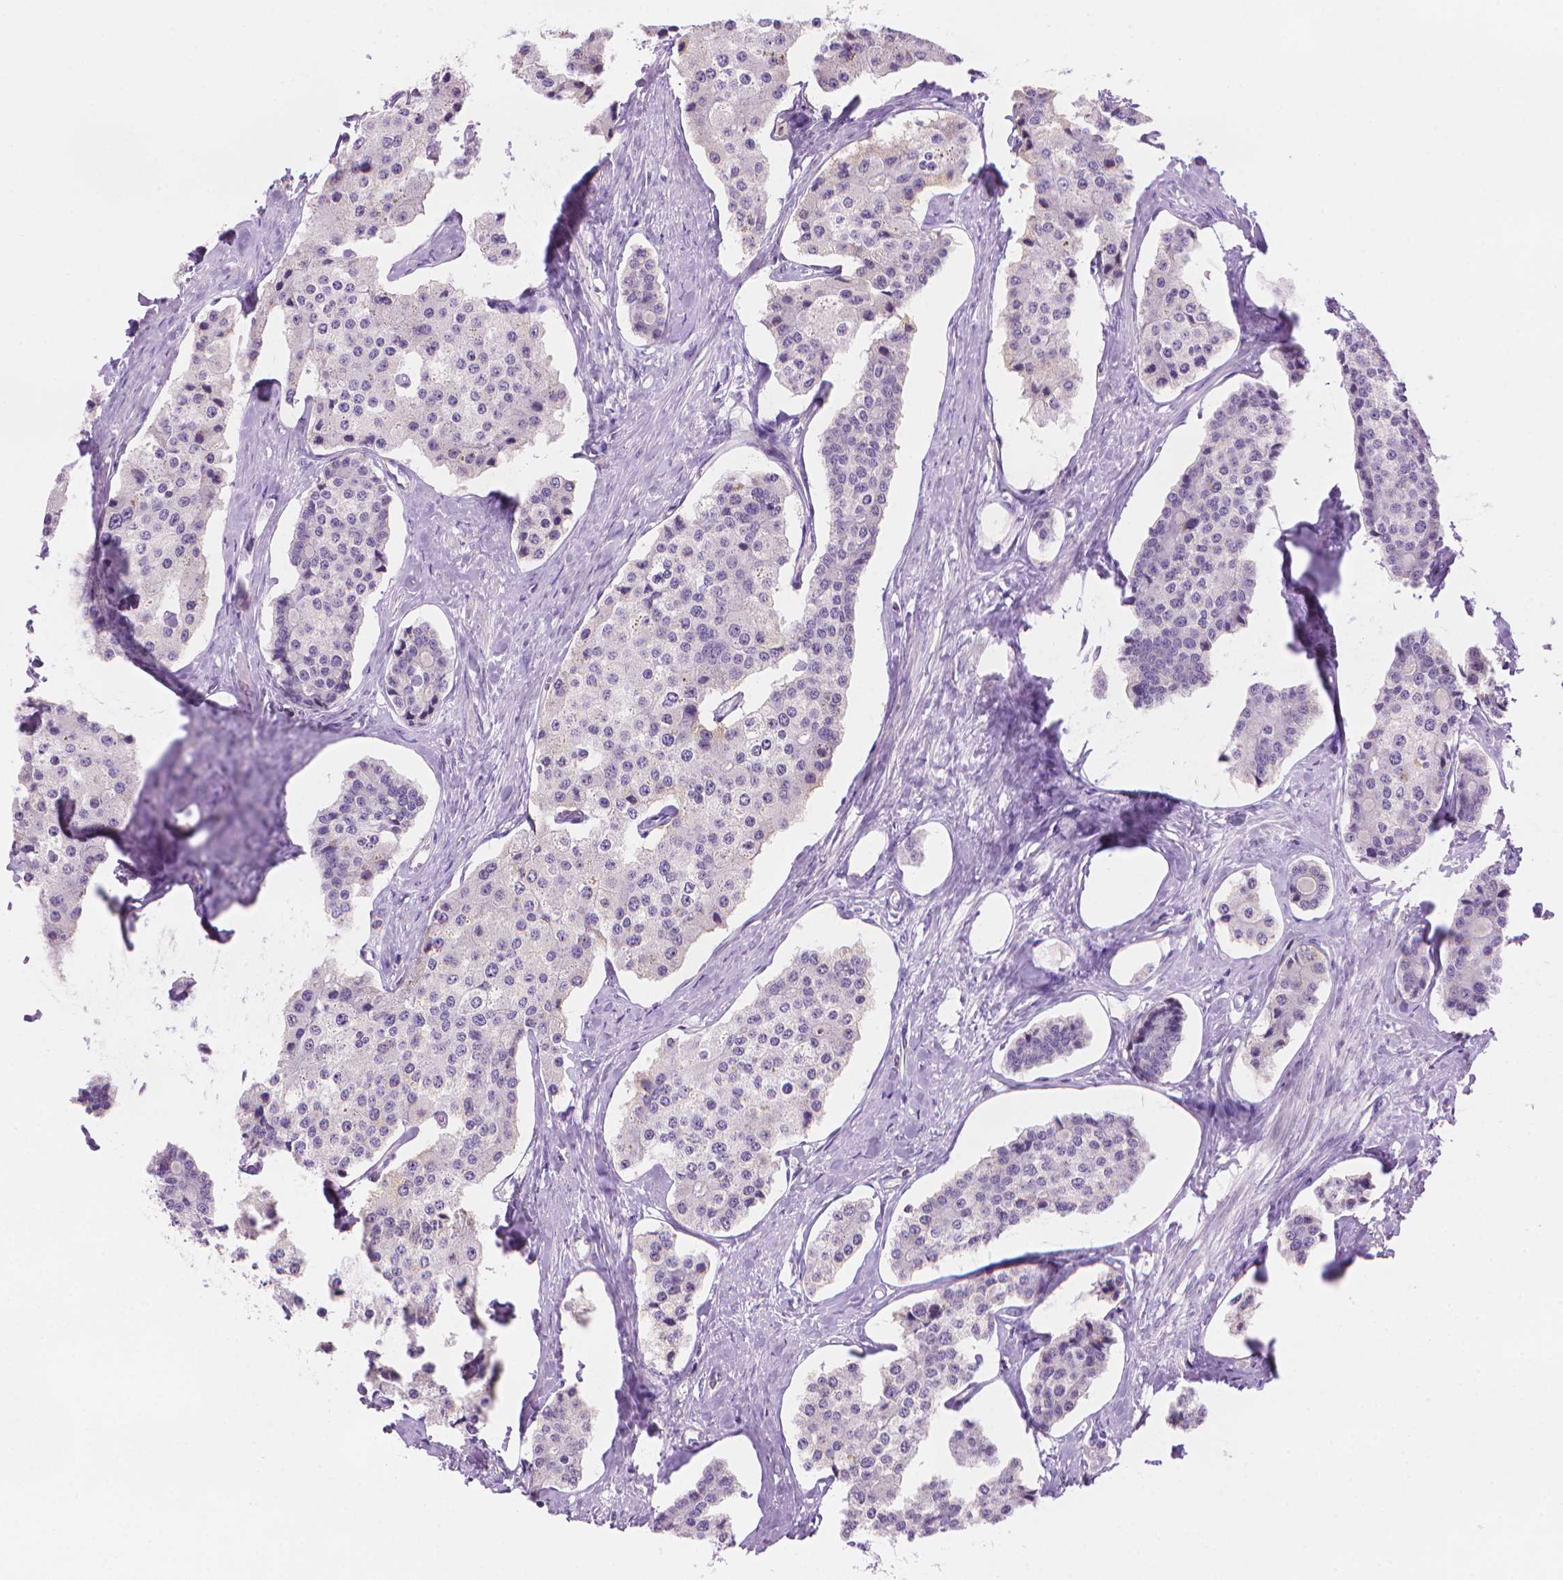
{"staining": {"intensity": "negative", "quantity": "none", "location": "none"}, "tissue": "carcinoid", "cell_type": "Tumor cells", "image_type": "cancer", "snomed": [{"axis": "morphology", "description": "Carcinoid, malignant, NOS"}, {"axis": "topography", "description": "Small intestine"}], "caption": "Immunohistochemistry (IHC) of carcinoid displays no positivity in tumor cells.", "gene": "TMEM184A", "patient": {"sex": "female", "age": 65}}